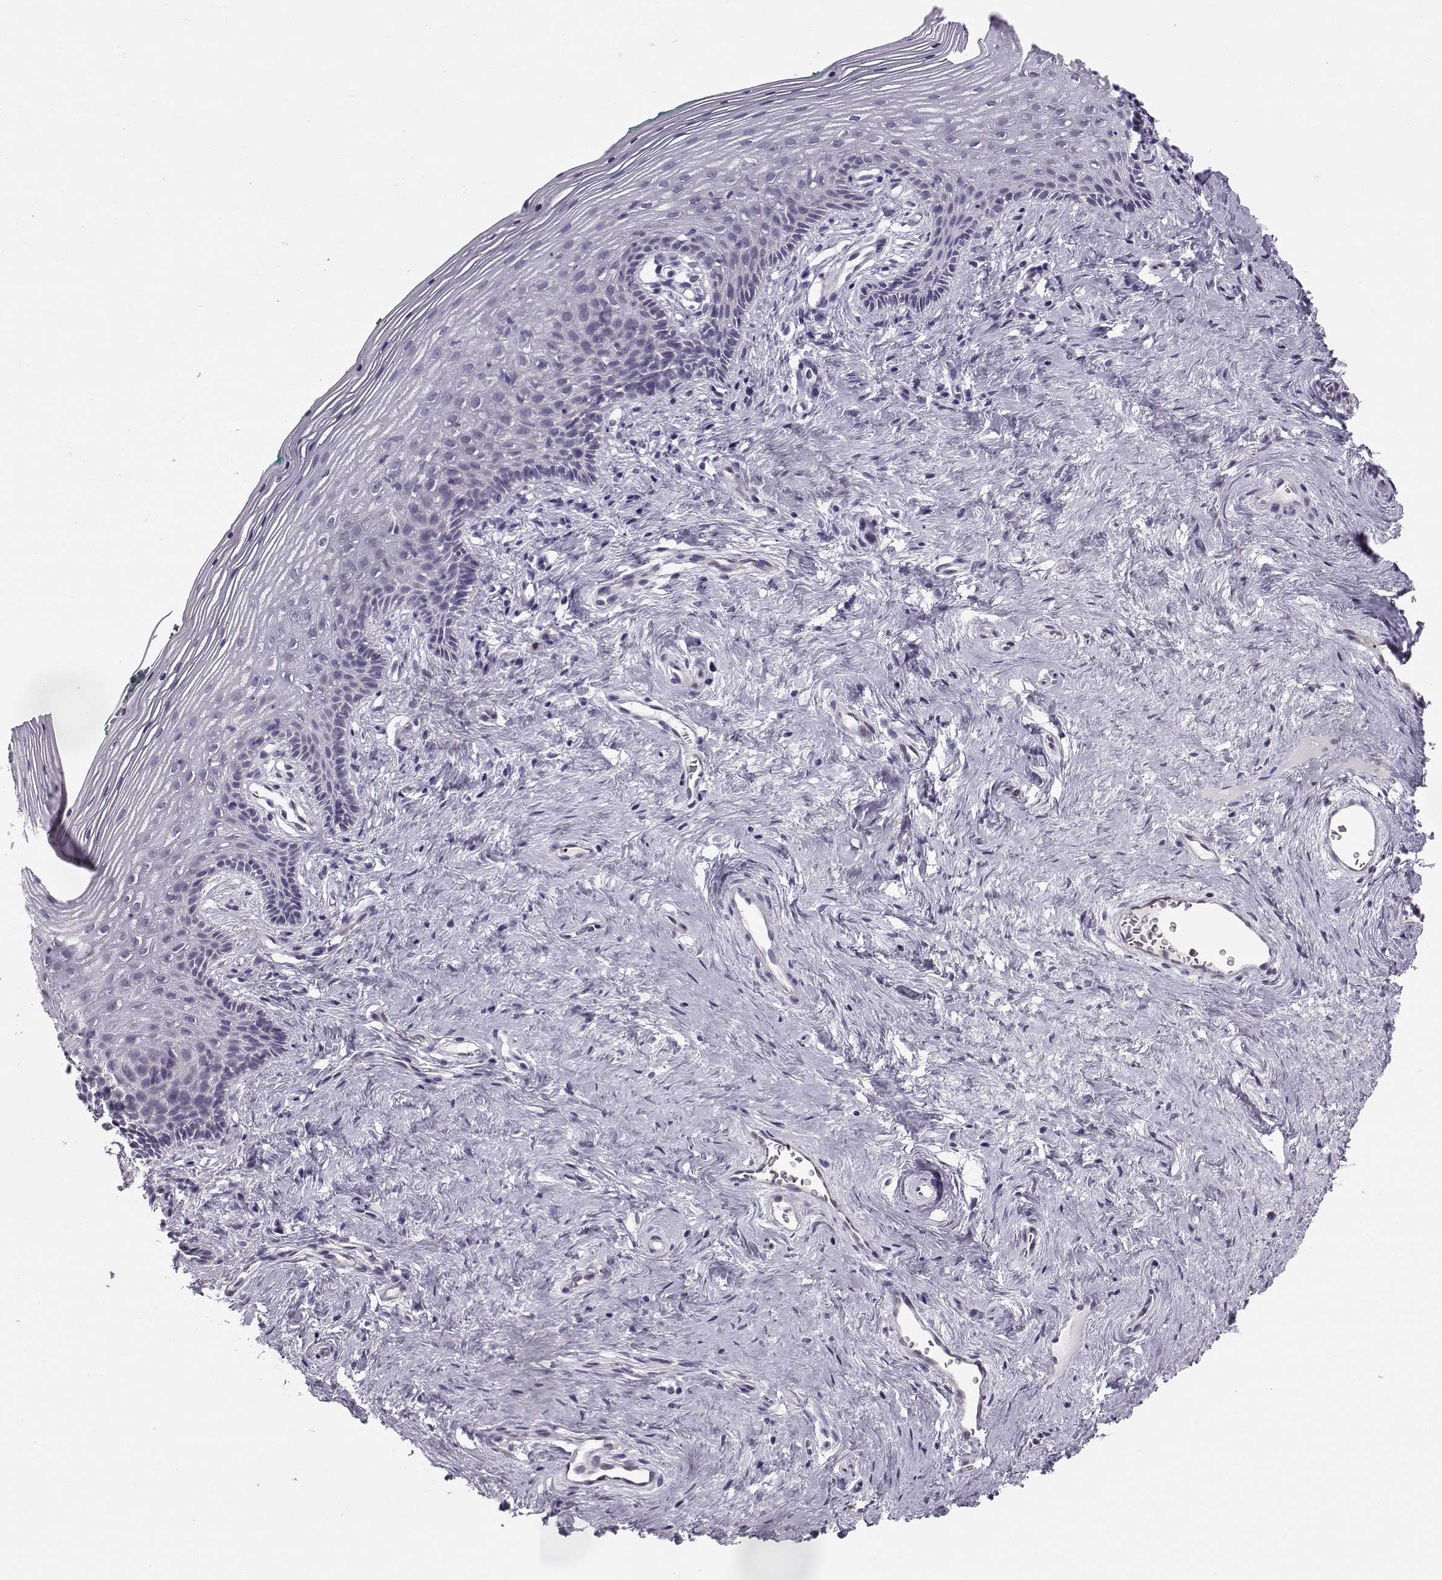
{"staining": {"intensity": "negative", "quantity": "none", "location": "none"}, "tissue": "vagina", "cell_type": "Squamous epithelial cells", "image_type": "normal", "snomed": [{"axis": "morphology", "description": "Normal tissue, NOS"}, {"axis": "topography", "description": "Vagina"}], "caption": "Squamous epithelial cells are negative for brown protein staining in benign vagina. (DAB IHC with hematoxylin counter stain).", "gene": "KLF17", "patient": {"sex": "female", "age": 45}}